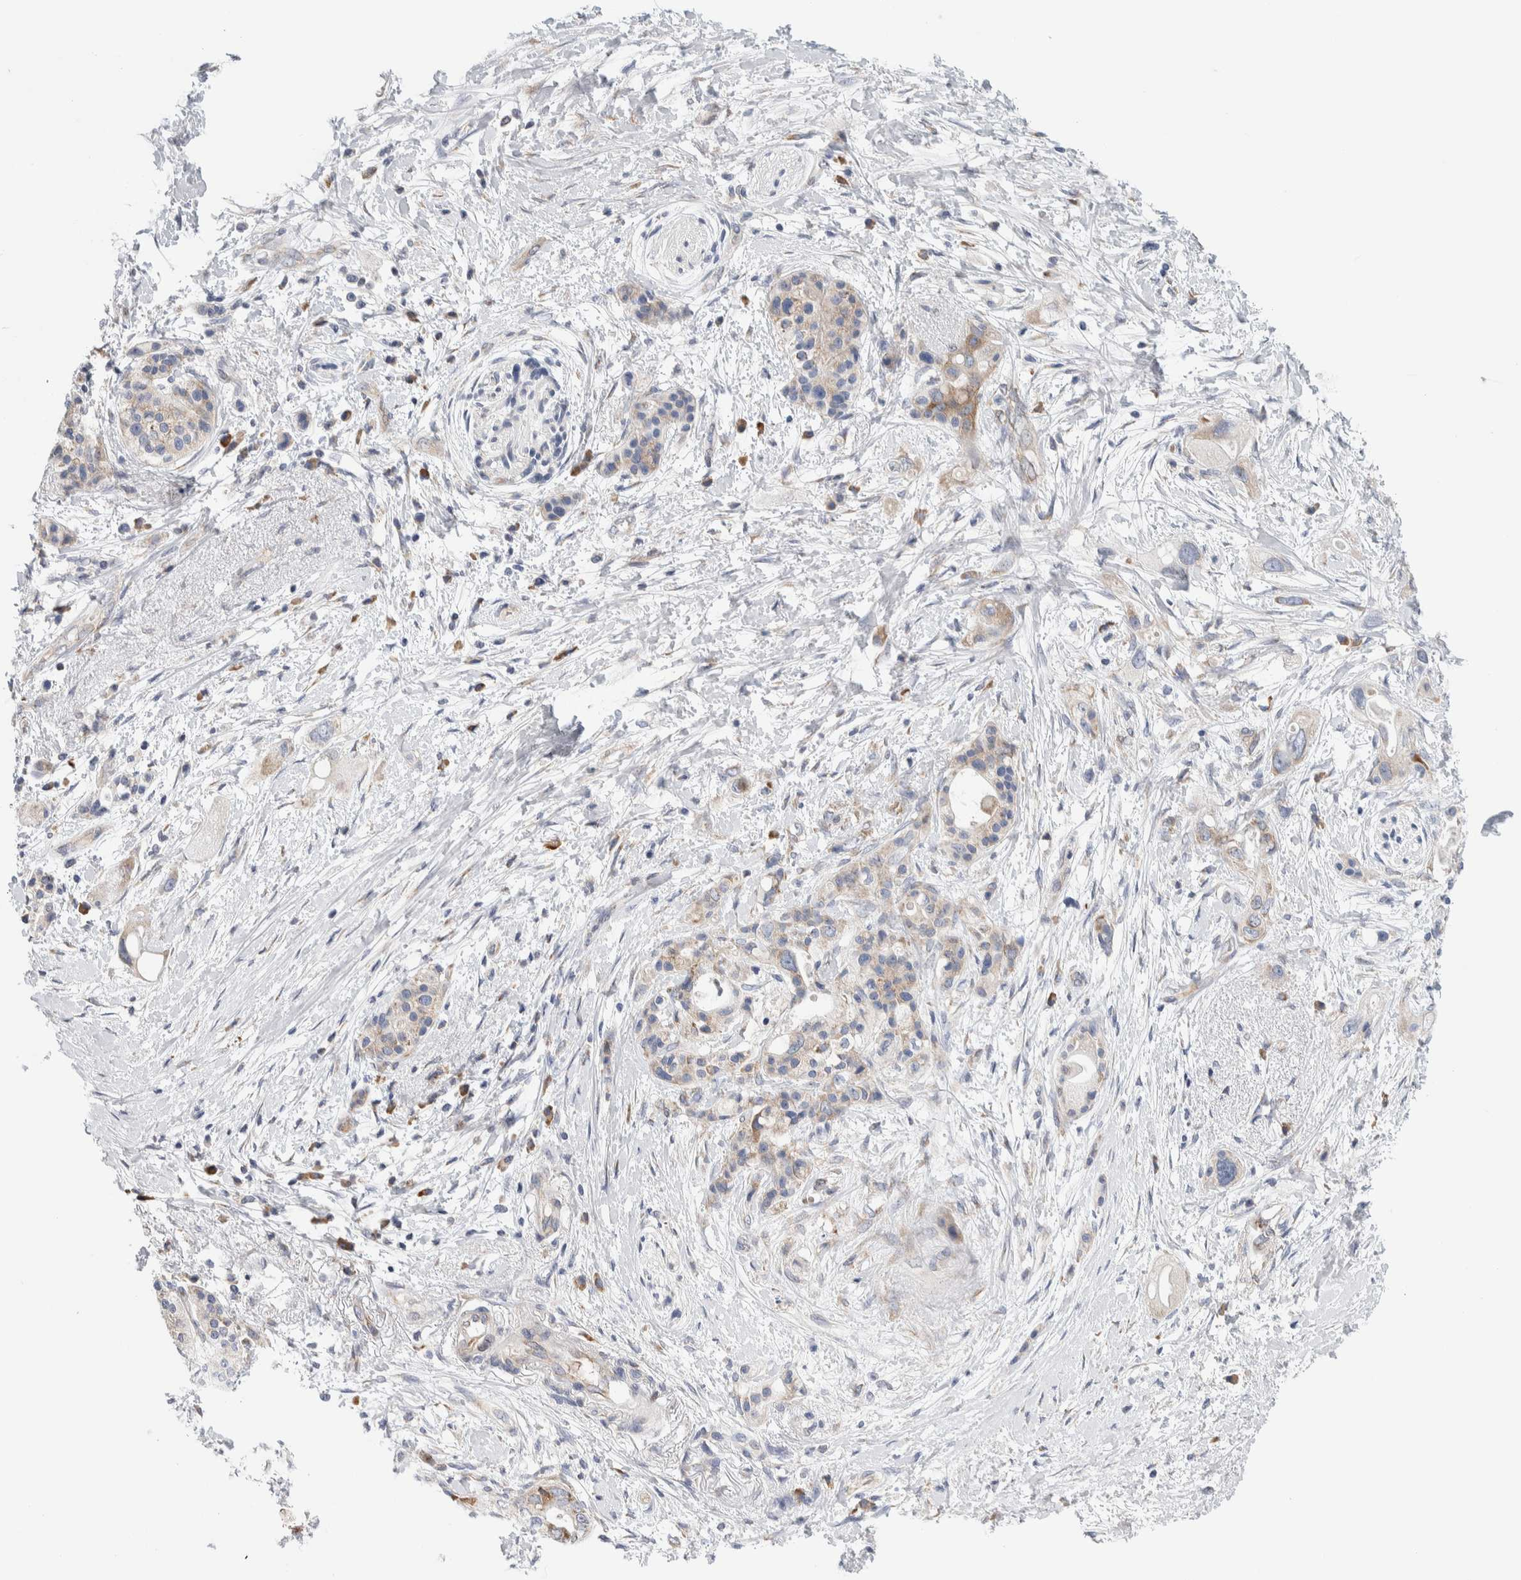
{"staining": {"intensity": "weak", "quantity": "<25%", "location": "cytoplasmic/membranous"}, "tissue": "pancreatic cancer", "cell_type": "Tumor cells", "image_type": "cancer", "snomed": [{"axis": "morphology", "description": "Adenocarcinoma, NOS"}, {"axis": "topography", "description": "Pancreas"}], "caption": "Protein analysis of adenocarcinoma (pancreatic) demonstrates no significant positivity in tumor cells. (DAB (3,3'-diaminobenzidine) immunohistochemistry, high magnification).", "gene": "RACK1", "patient": {"sex": "female", "age": 56}}